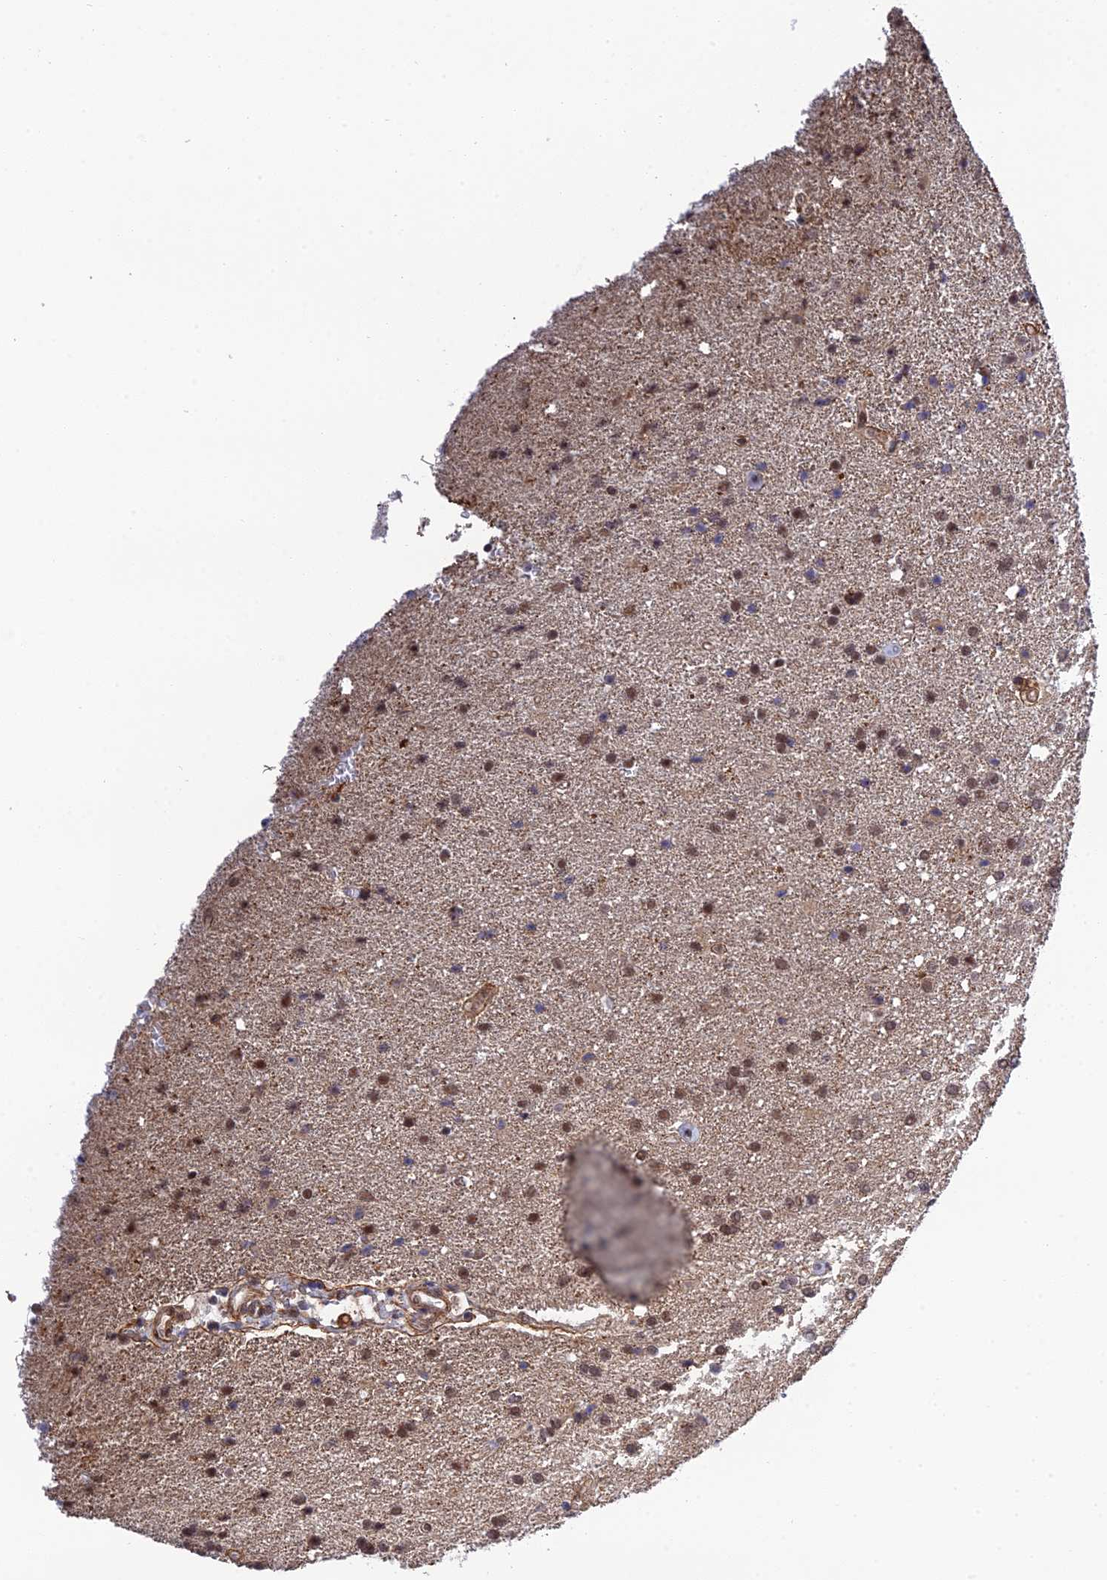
{"staining": {"intensity": "moderate", "quantity": ">75%", "location": "nuclear"}, "tissue": "glioma", "cell_type": "Tumor cells", "image_type": "cancer", "snomed": [{"axis": "morphology", "description": "Glioma, malignant, High grade"}, {"axis": "topography", "description": "Brain"}], "caption": "Immunohistochemical staining of human malignant glioma (high-grade) exhibits medium levels of moderate nuclear positivity in about >75% of tumor cells.", "gene": "REXO1", "patient": {"sex": "male", "age": 72}}